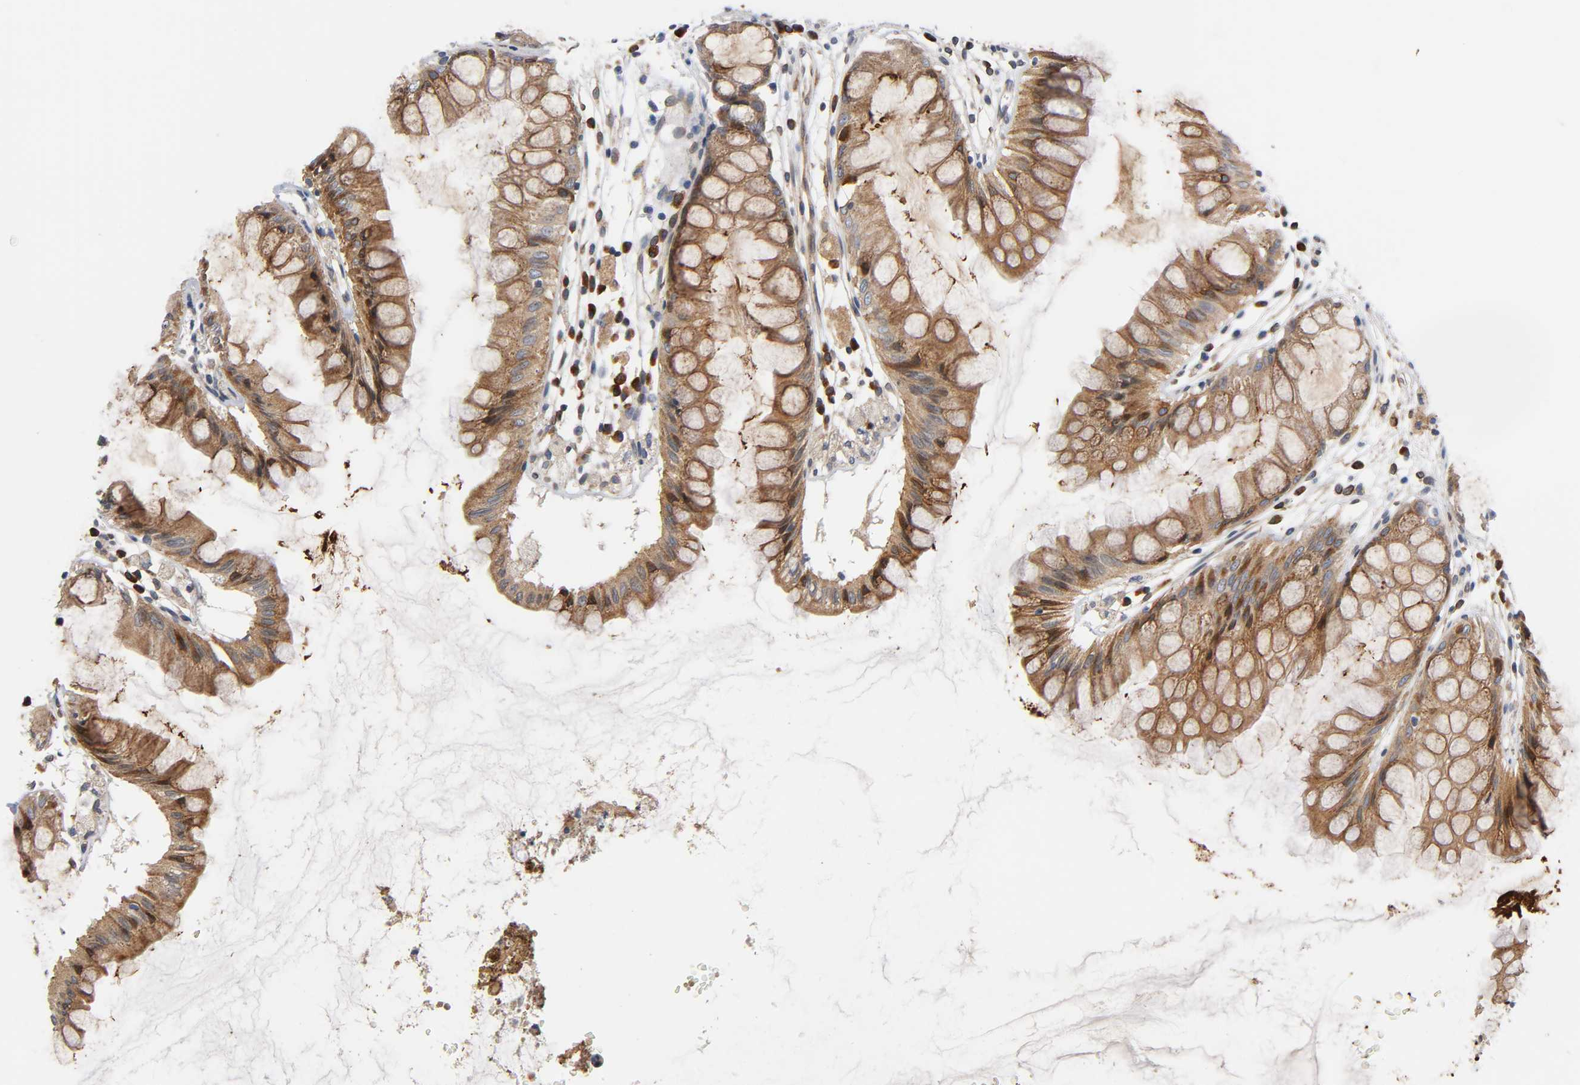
{"staining": {"intensity": "moderate", "quantity": ">75%", "location": "cytoplasmic/membranous"}, "tissue": "rectum", "cell_type": "Glandular cells", "image_type": "normal", "snomed": [{"axis": "morphology", "description": "Normal tissue, NOS"}, {"axis": "morphology", "description": "Adenocarcinoma, NOS"}, {"axis": "topography", "description": "Rectum"}], "caption": "A histopathology image of human rectum stained for a protein displays moderate cytoplasmic/membranous brown staining in glandular cells. (Brightfield microscopy of DAB IHC at high magnification).", "gene": "ASB6", "patient": {"sex": "female", "age": 65}}